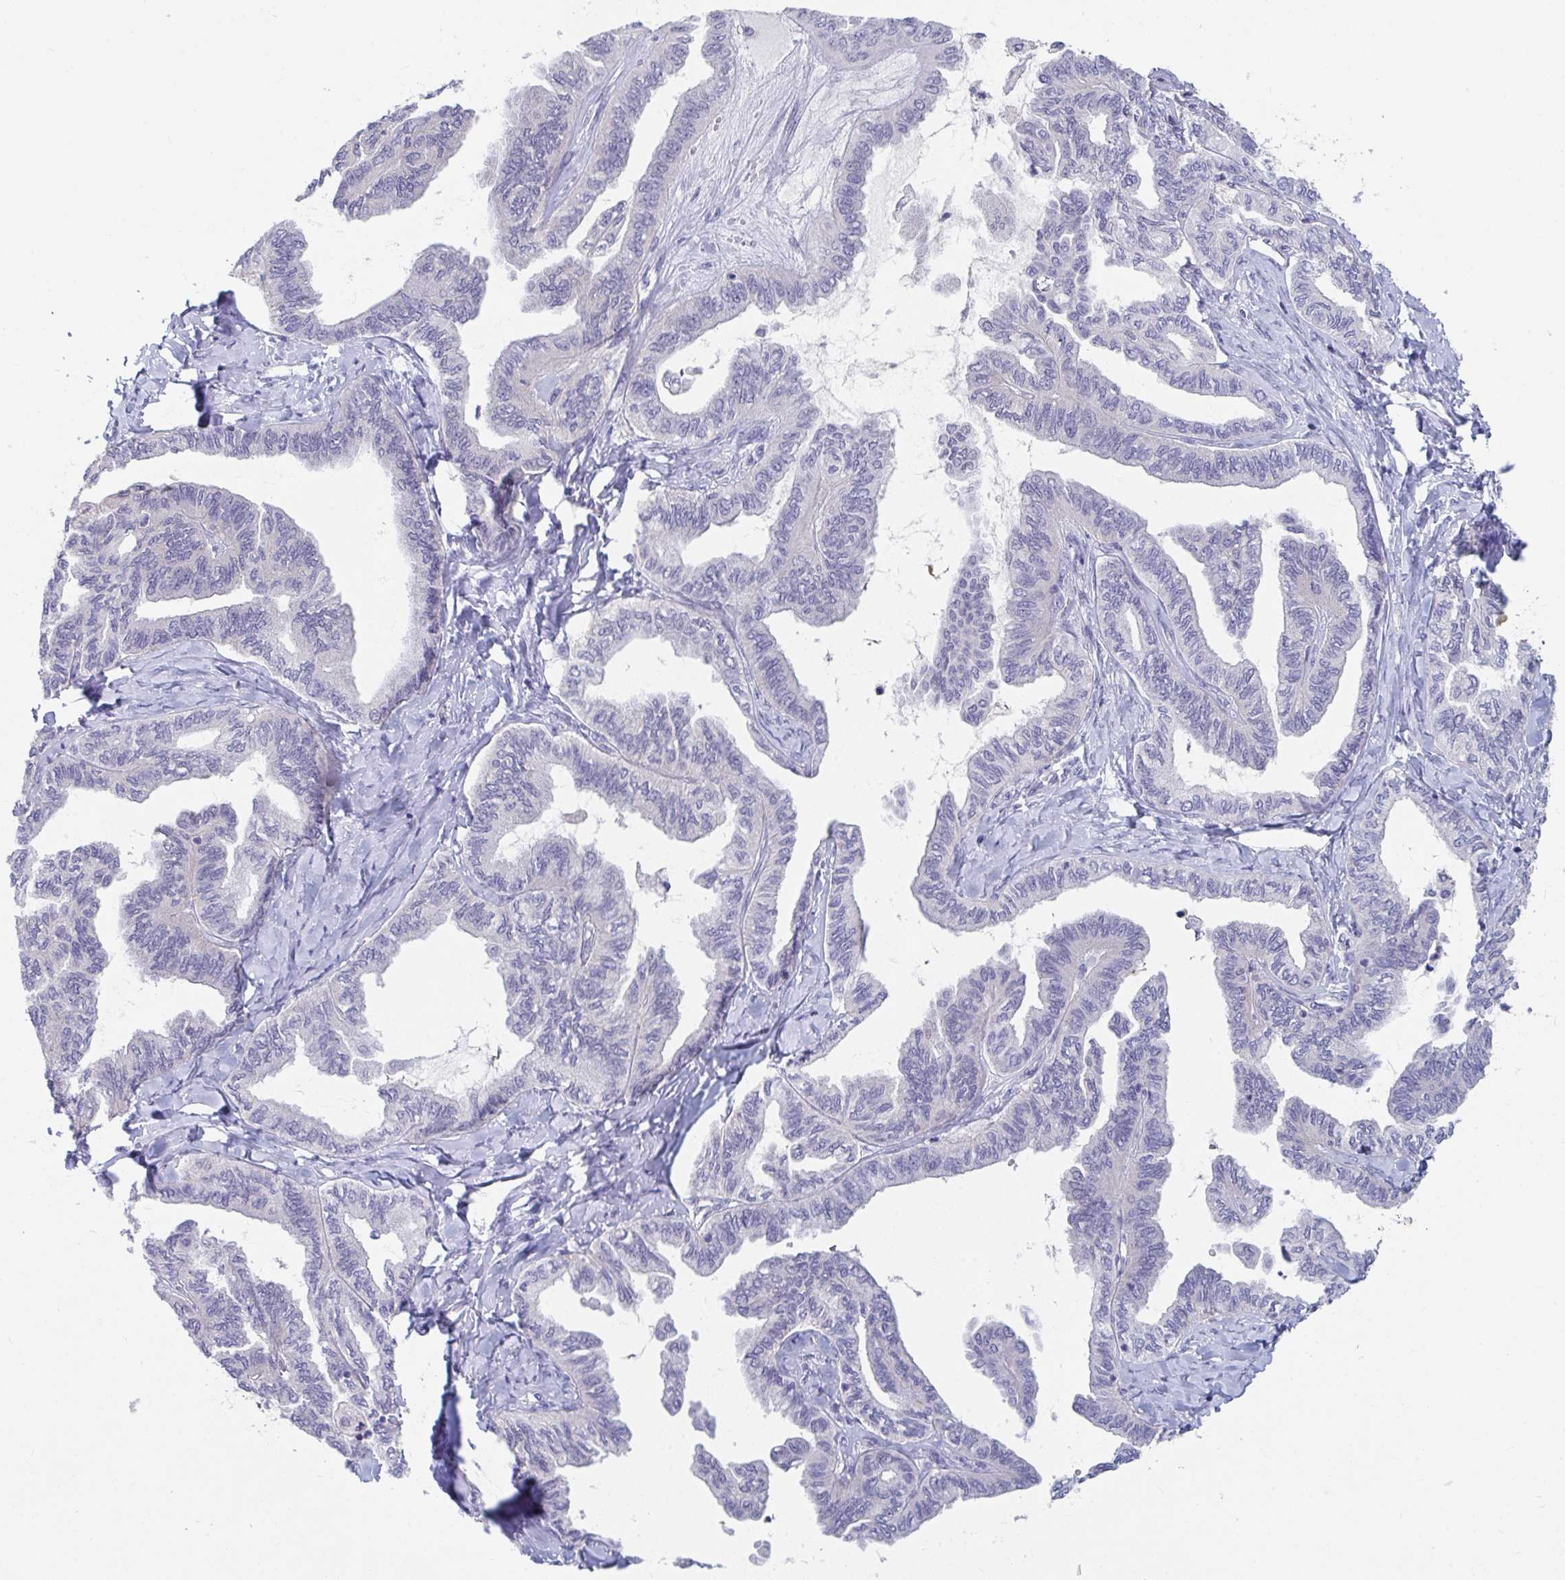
{"staining": {"intensity": "negative", "quantity": "none", "location": "none"}, "tissue": "ovarian cancer", "cell_type": "Tumor cells", "image_type": "cancer", "snomed": [{"axis": "morphology", "description": "Carcinoma, endometroid"}, {"axis": "topography", "description": "Ovary"}], "caption": "IHC micrograph of neoplastic tissue: human ovarian endometroid carcinoma stained with DAB (3,3'-diaminobenzidine) displays no significant protein staining in tumor cells. (Brightfield microscopy of DAB (3,3'-diaminobenzidine) immunohistochemistry at high magnification).", "gene": "FAM156B", "patient": {"sex": "female", "age": 70}}